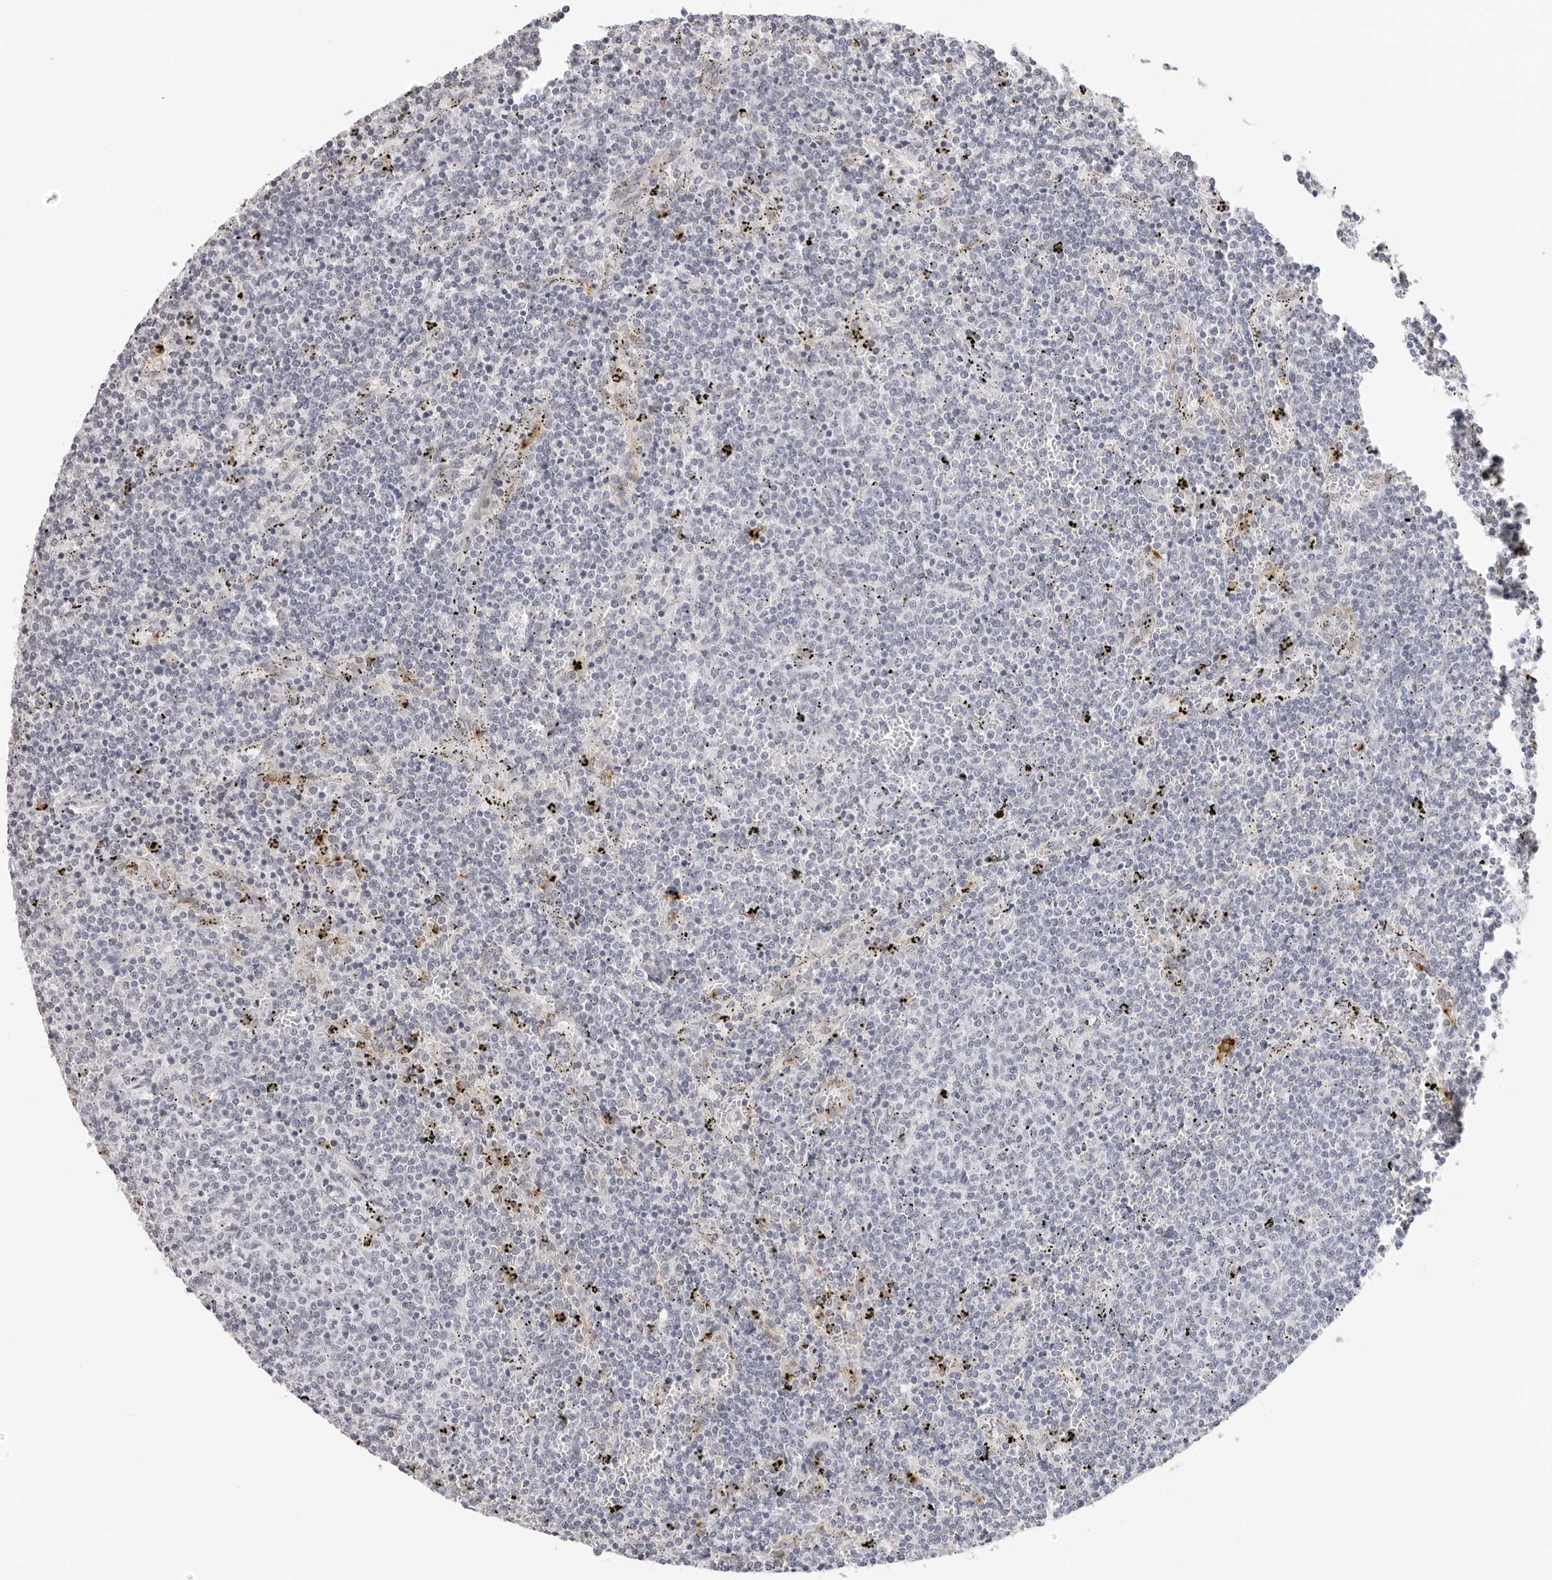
{"staining": {"intensity": "negative", "quantity": "none", "location": "none"}, "tissue": "lymphoma", "cell_type": "Tumor cells", "image_type": "cancer", "snomed": [{"axis": "morphology", "description": "Malignant lymphoma, non-Hodgkin's type, Low grade"}, {"axis": "topography", "description": "Spleen"}], "caption": "Immunohistochemistry histopathology image of neoplastic tissue: human low-grade malignant lymphoma, non-Hodgkin's type stained with DAB (3,3'-diaminobenzidine) displays no significant protein positivity in tumor cells.", "gene": "MSH6", "patient": {"sex": "female", "age": 50}}